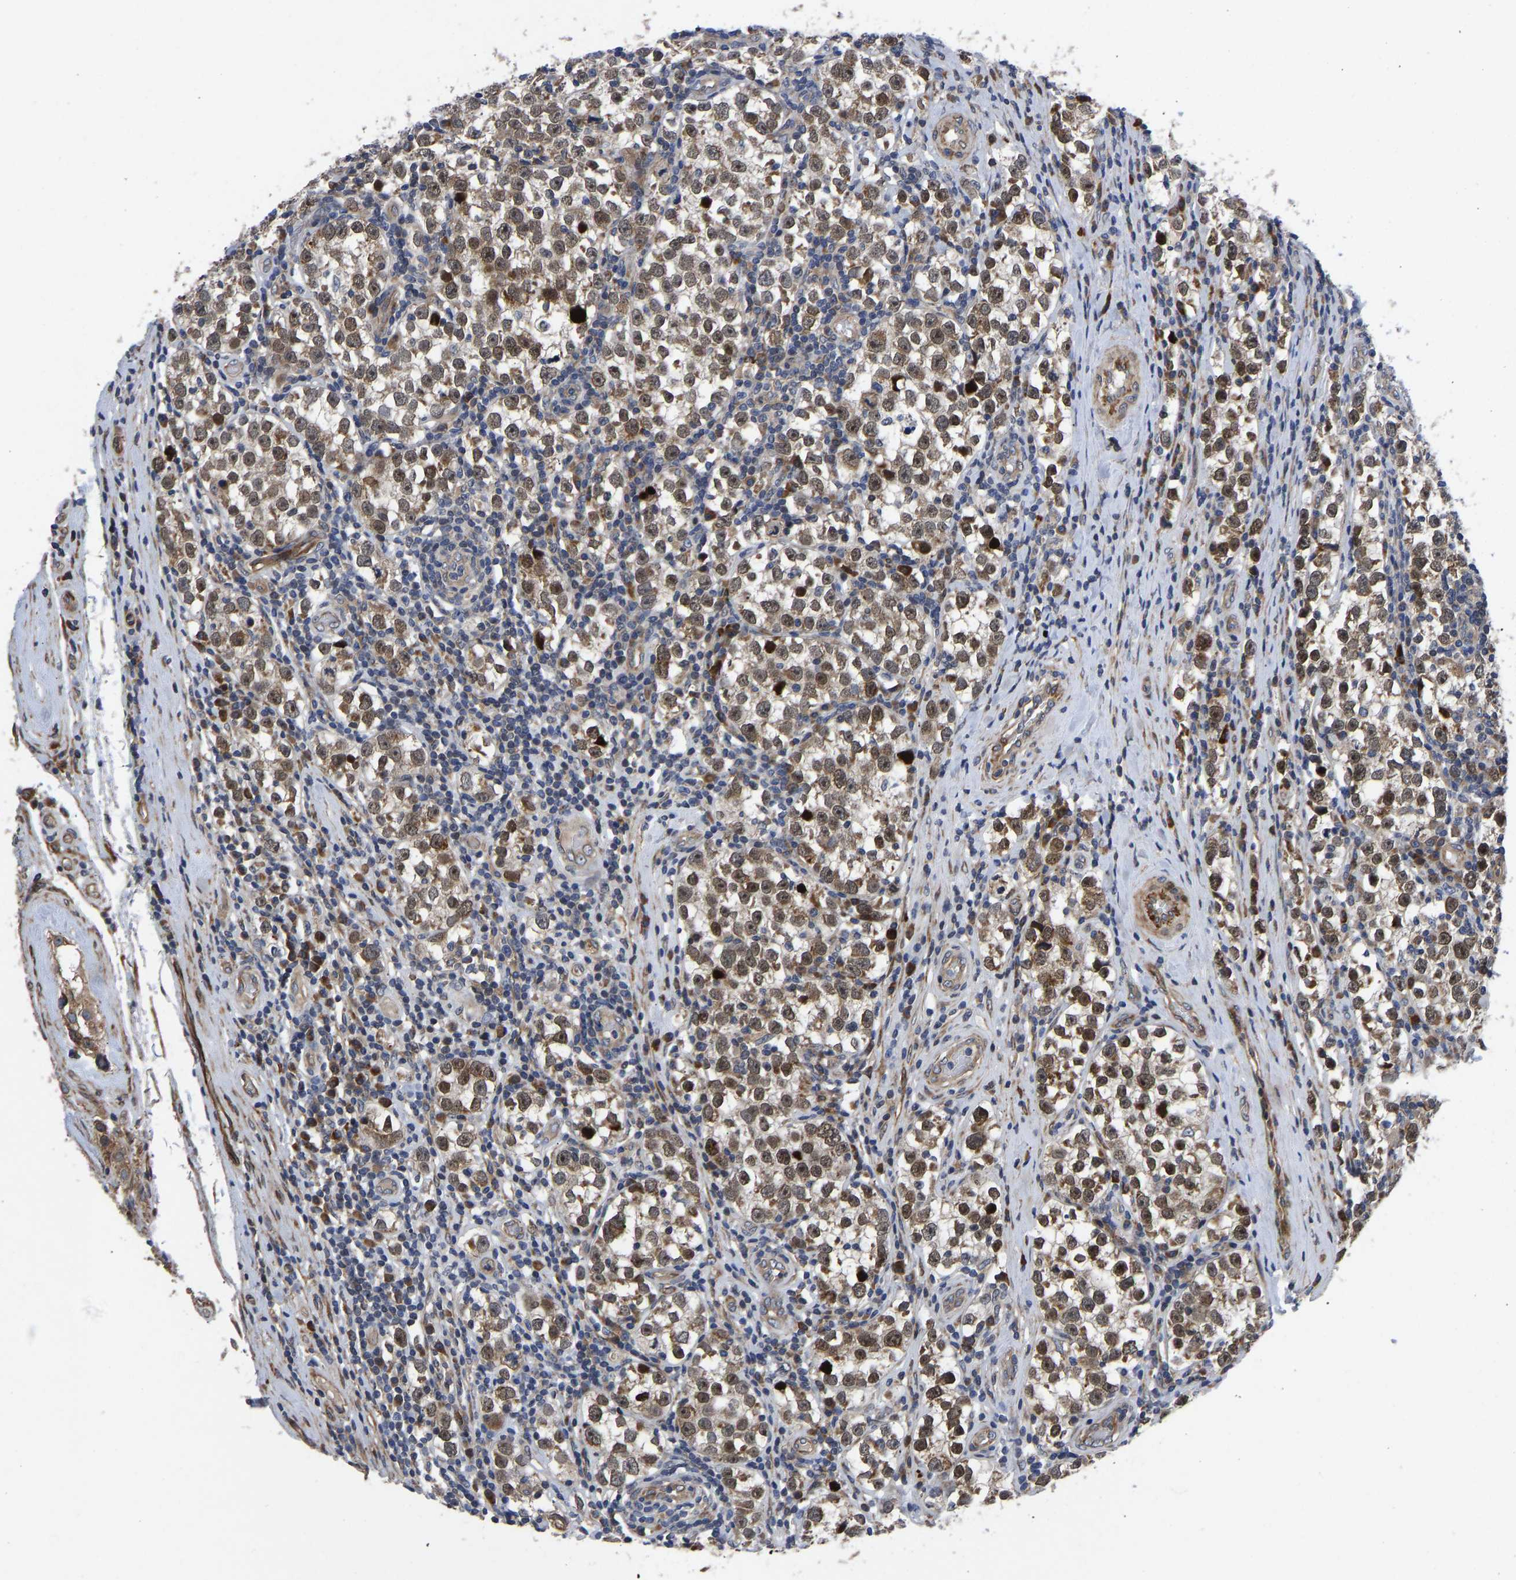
{"staining": {"intensity": "moderate", "quantity": ">75%", "location": "cytoplasmic/membranous,nuclear"}, "tissue": "testis cancer", "cell_type": "Tumor cells", "image_type": "cancer", "snomed": [{"axis": "morphology", "description": "Normal tissue, NOS"}, {"axis": "morphology", "description": "Seminoma, NOS"}, {"axis": "topography", "description": "Testis"}], "caption": "Moderate cytoplasmic/membranous and nuclear positivity for a protein is present in approximately >75% of tumor cells of testis seminoma using IHC.", "gene": "TMEM38B", "patient": {"sex": "male", "age": 43}}